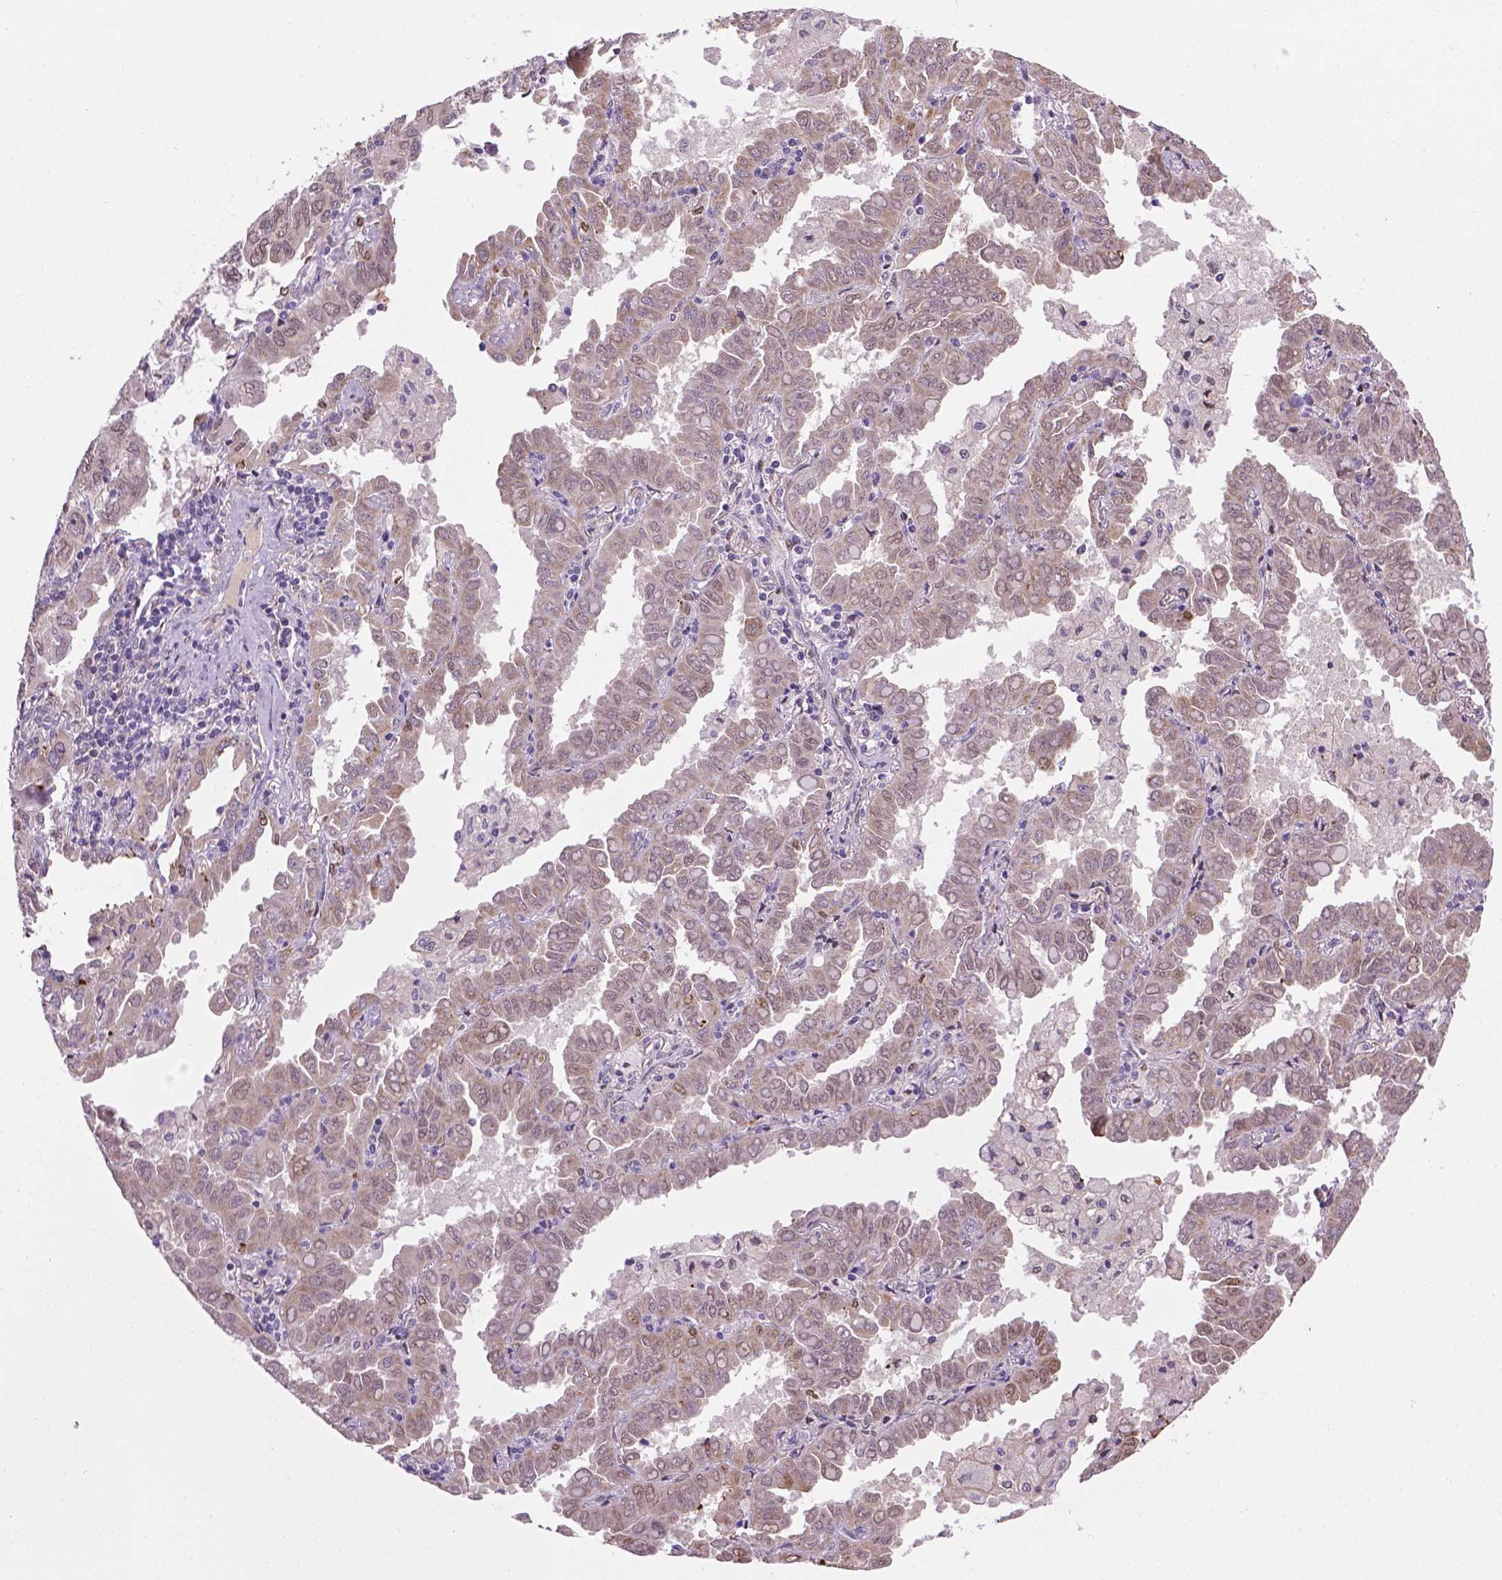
{"staining": {"intensity": "negative", "quantity": "none", "location": "none"}, "tissue": "lung cancer", "cell_type": "Tumor cells", "image_type": "cancer", "snomed": [{"axis": "morphology", "description": "Adenocarcinoma, NOS"}, {"axis": "topography", "description": "Lung"}], "caption": "Tumor cells show no significant expression in adenocarcinoma (lung).", "gene": "IRF6", "patient": {"sex": "male", "age": 64}}